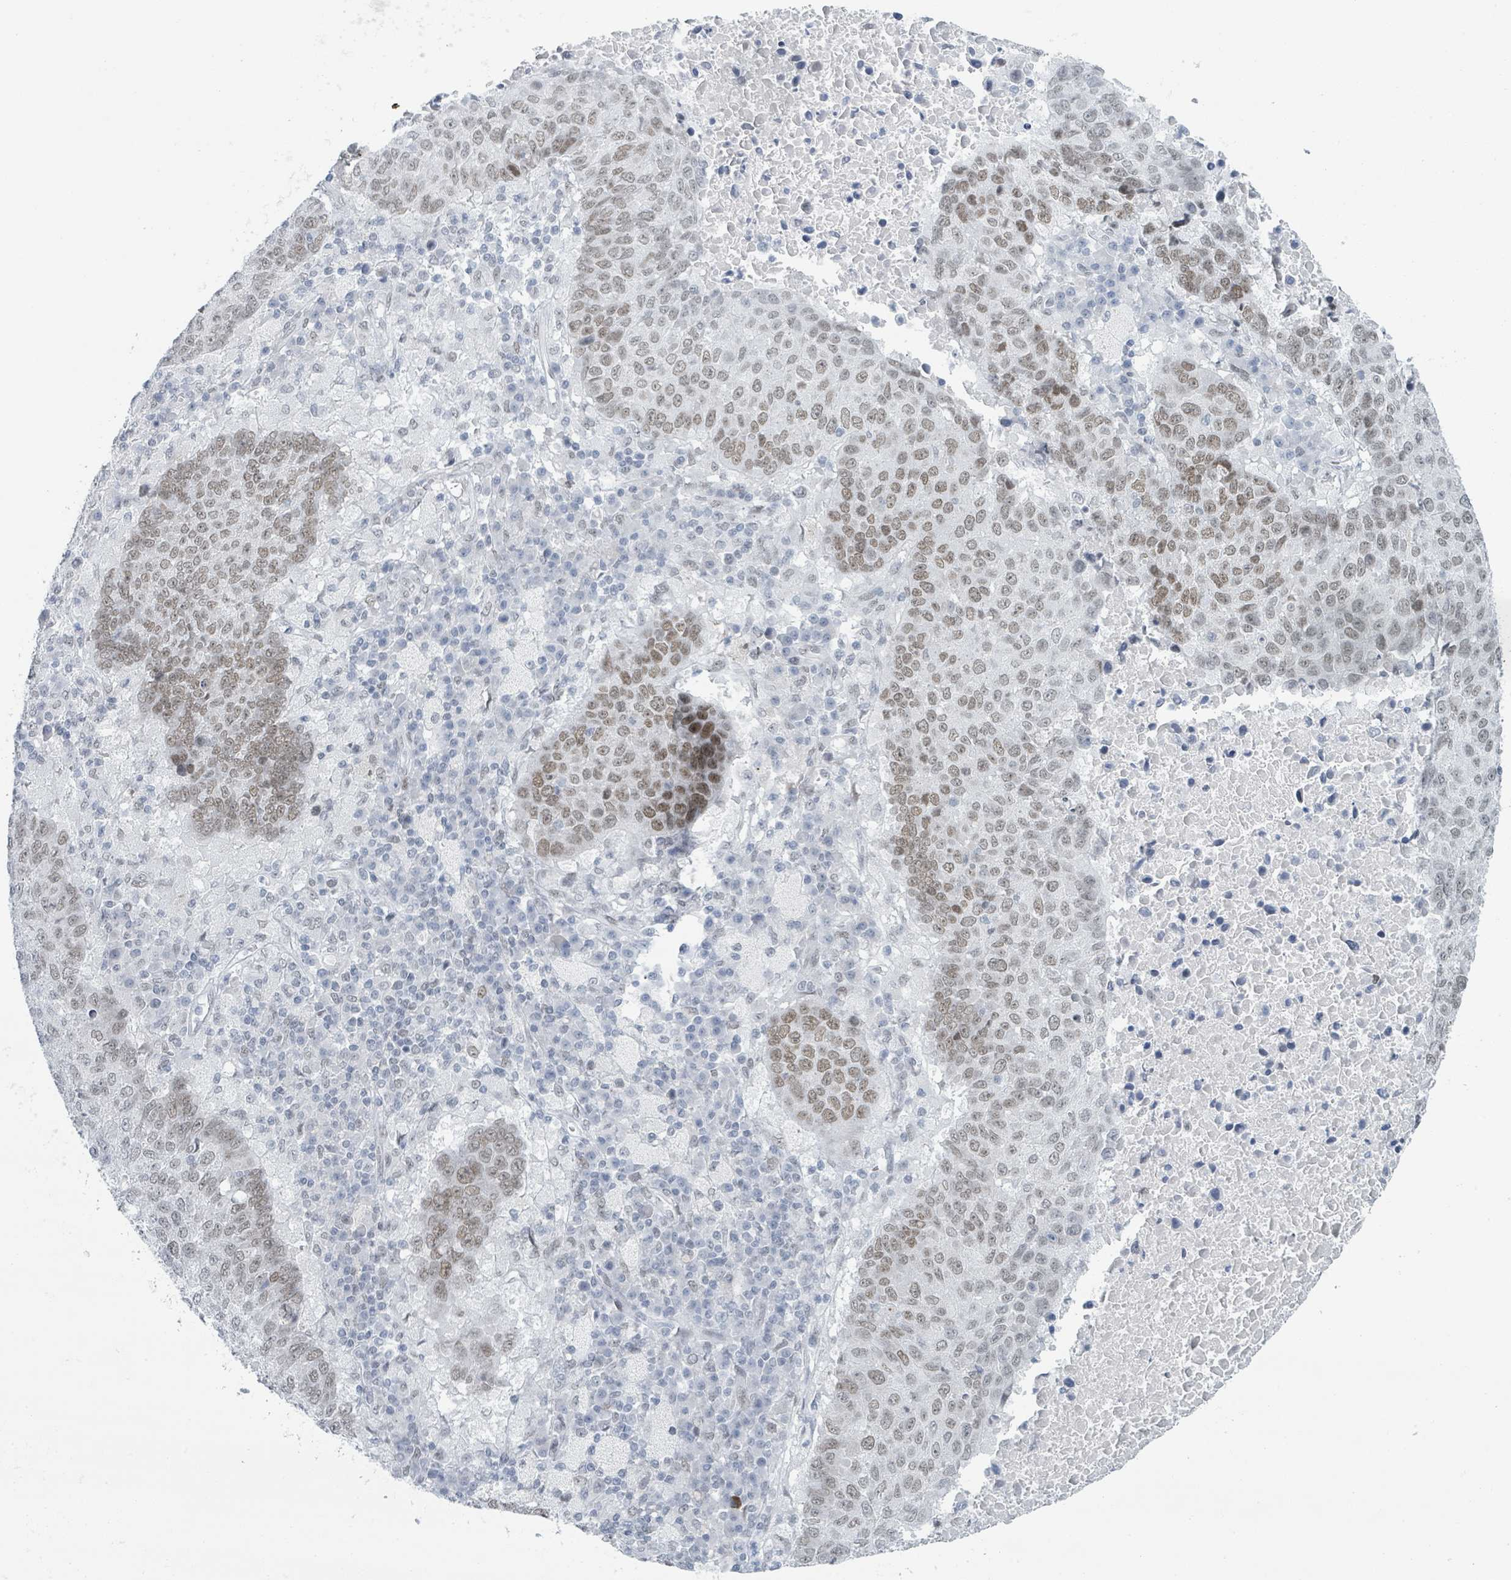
{"staining": {"intensity": "moderate", "quantity": "25%-75%", "location": "nuclear"}, "tissue": "lung cancer", "cell_type": "Tumor cells", "image_type": "cancer", "snomed": [{"axis": "morphology", "description": "Squamous cell carcinoma, NOS"}, {"axis": "topography", "description": "Lung"}], "caption": "Human lung cancer (squamous cell carcinoma) stained with a brown dye exhibits moderate nuclear positive positivity in approximately 25%-75% of tumor cells.", "gene": "EHMT2", "patient": {"sex": "male", "age": 73}}